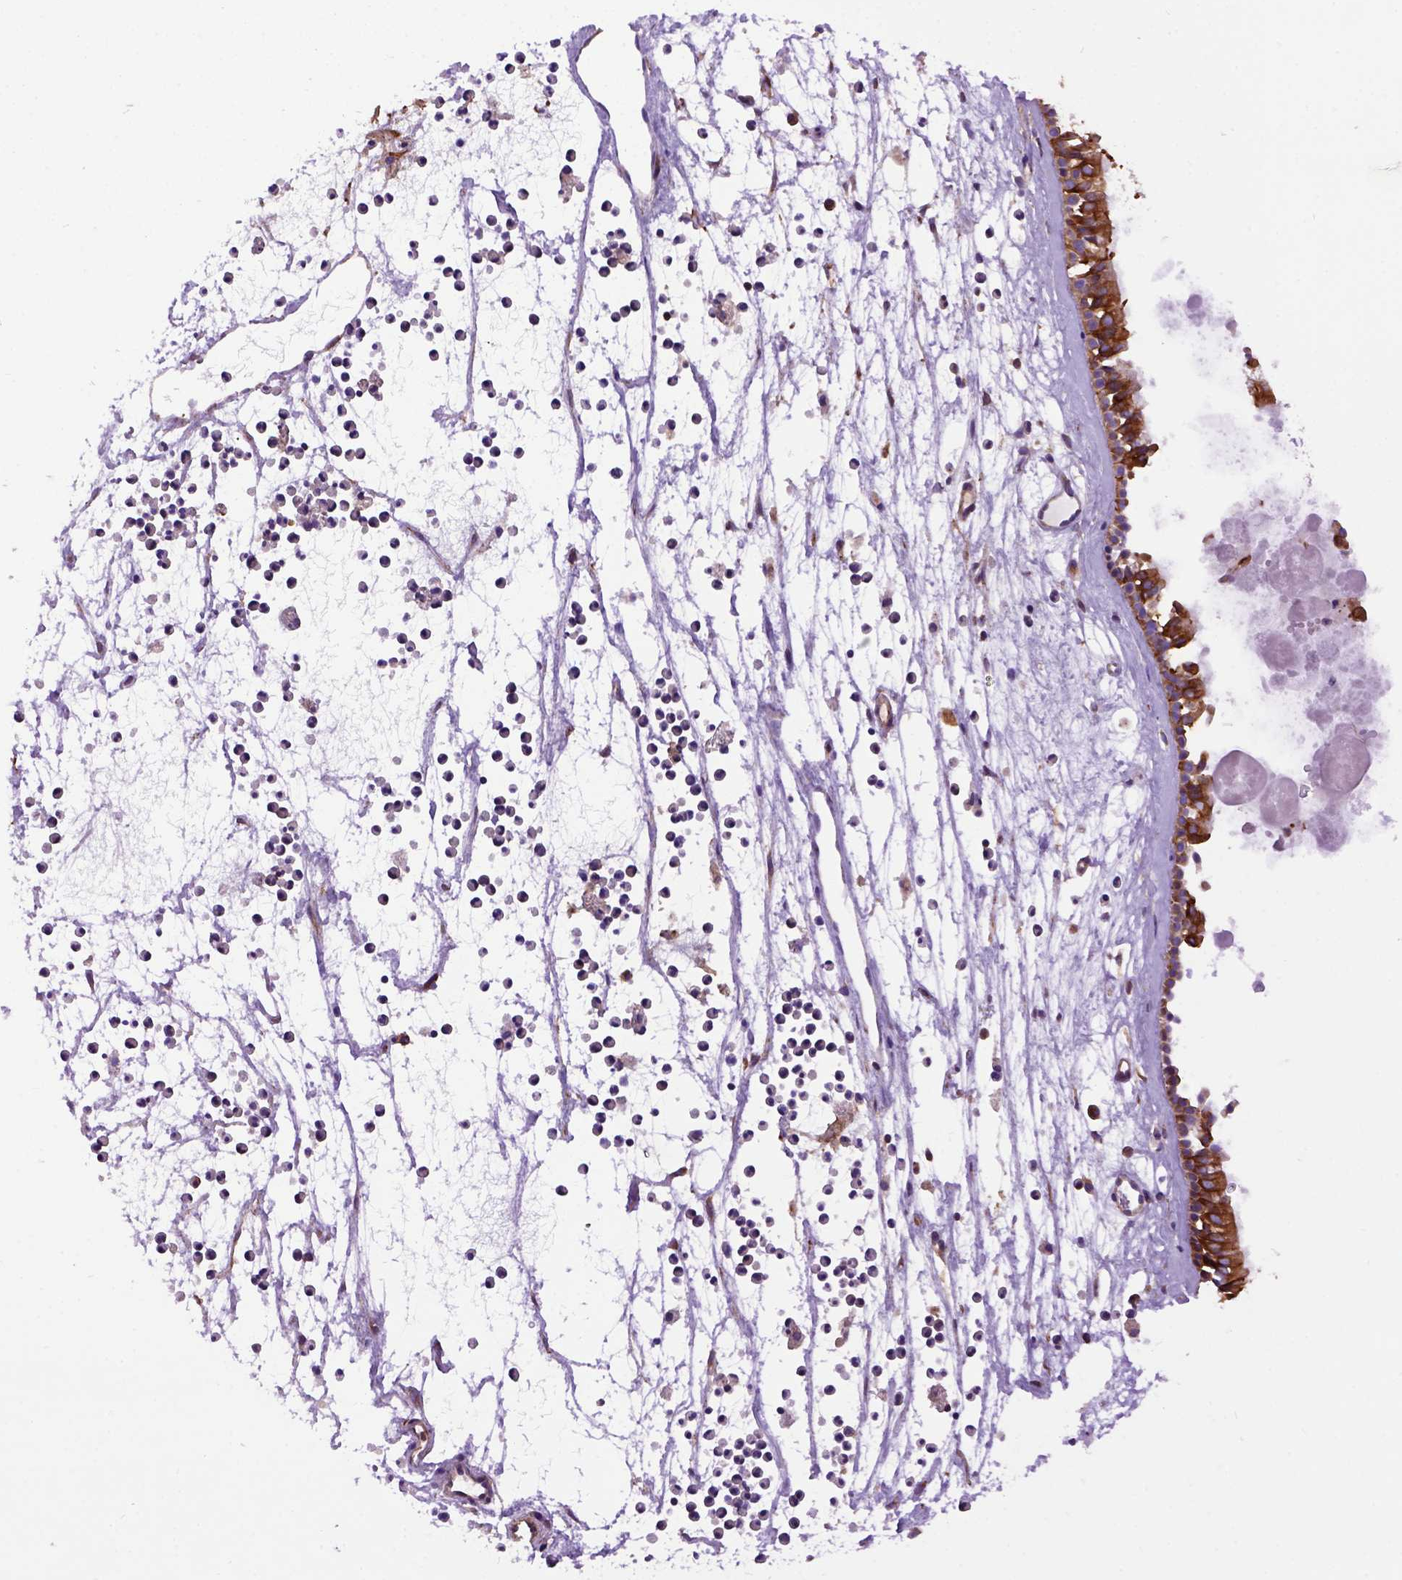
{"staining": {"intensity": "strong", "quantity": ">75%", "location": "cytoplasmic/membranous"}, "tissue": "nasopharynx", "cell_type": "Respiratory epithelial cells", "image_type": "normal", "snomed": [{"axis": "morphology", "description": "Normal tissue, NOS"}, {"axis": "topography", "description": "Nasopharynx"}], "caption": "A brown stain highlights strong cytoplasmic/membranous positivity of a protein in respiratory epithelial cells of unremarkable human nasopharynx. The staining was performed using DAB to visualize the protein expression in brown, while the nuclei were stained in blue with hematoxylin (Magnification: 20x).", "gene": "MVP", "patient": {"sex": "female", "age": 52}}